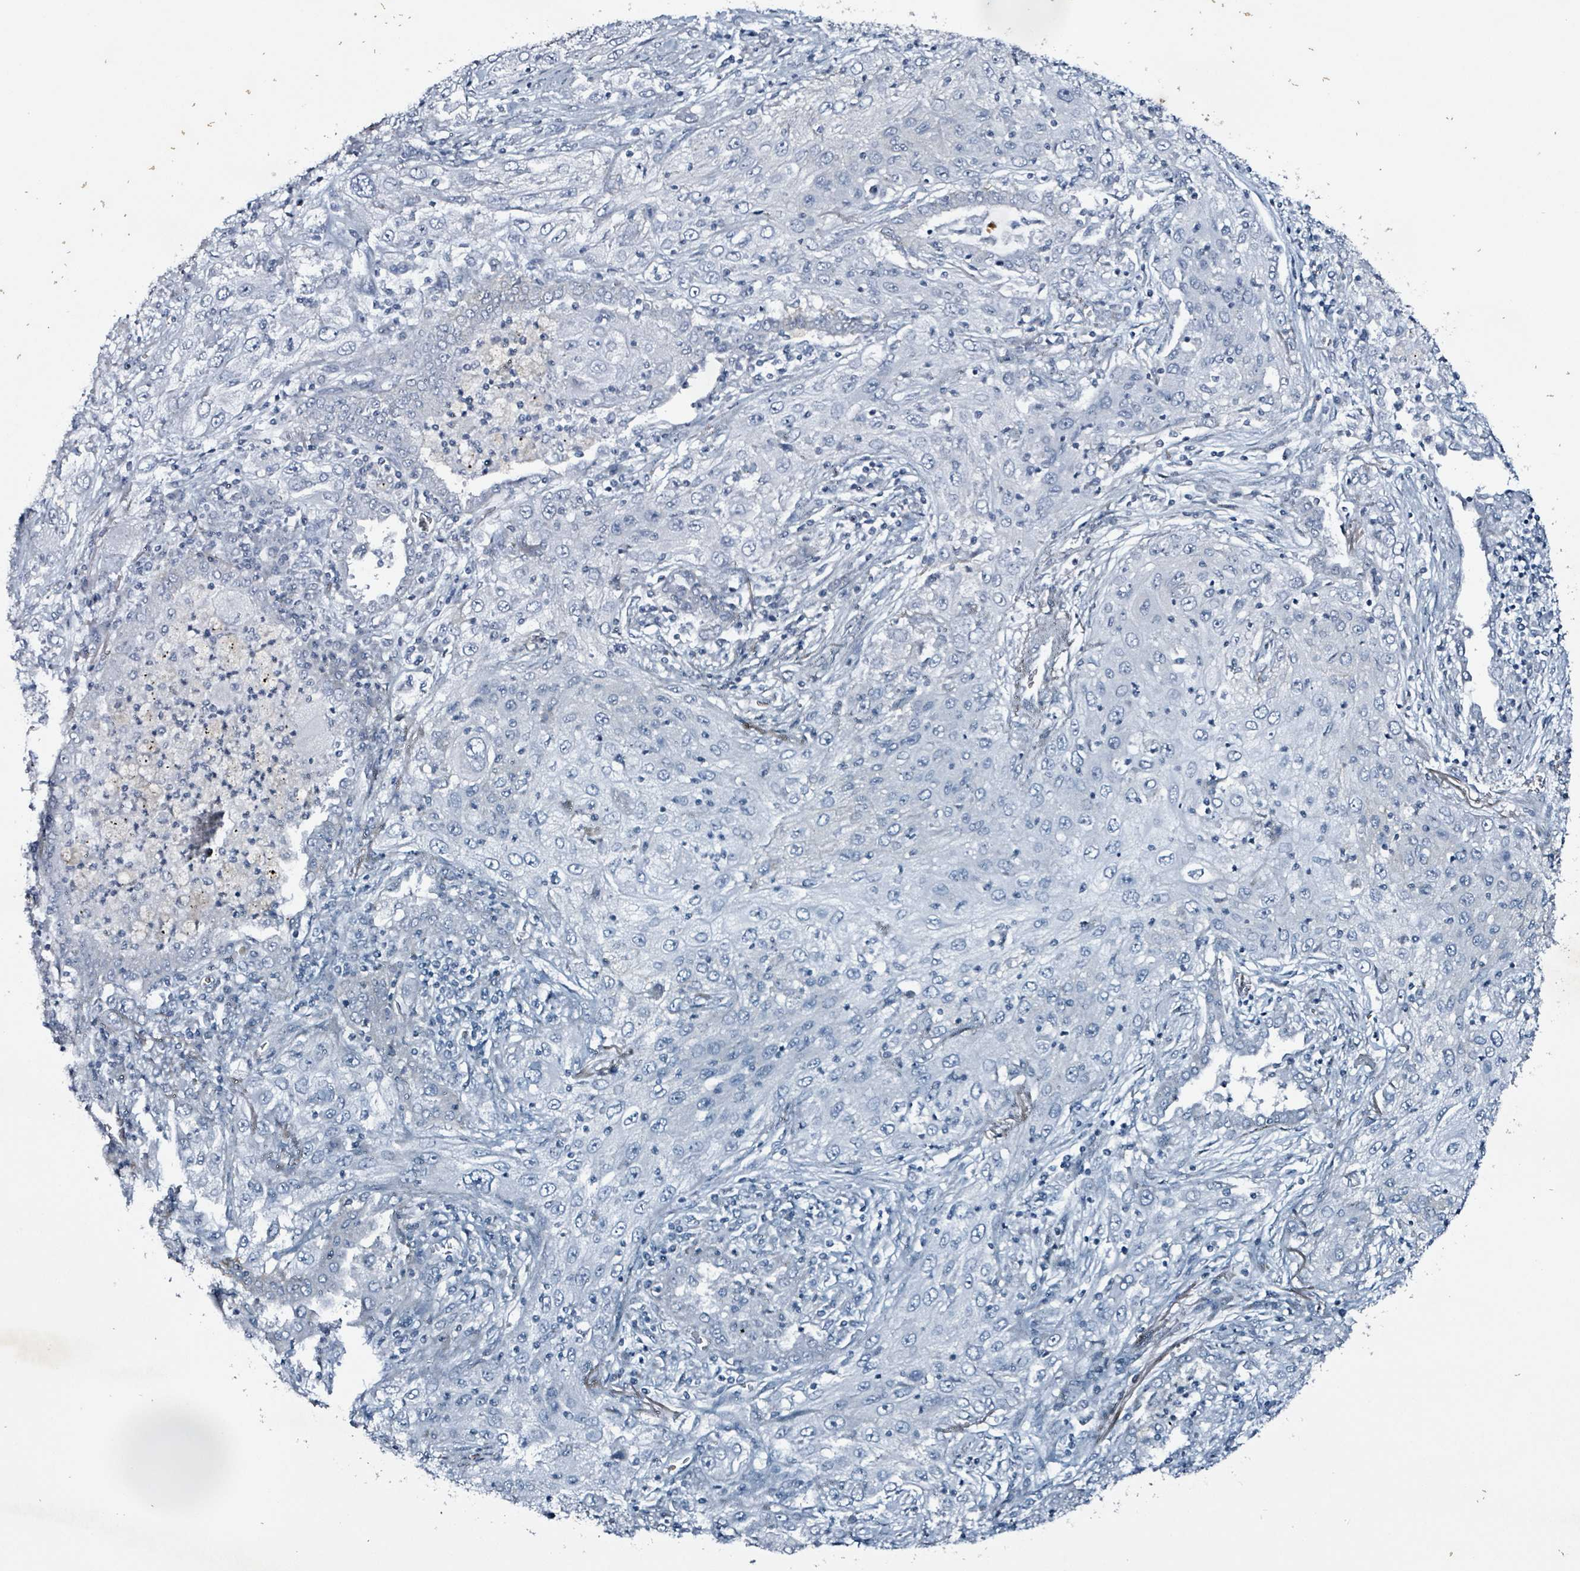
{"staining": {"intensity": "negative", "quantity": "none", "location": "none"}, "tissue": "lung cancer", "cell_type": "Tumor cells", "image_type": "cancer", "snomed": [{"axis": "morphology", "description": "Squamous cell carcinoma, NOS"}, {"axis": "topography", "description": "Lung"}], "caption": "IHC of lung cancer exhibits no positivity in tumor cells.", "gene": "CA9", "patient": {"sex": "female", "age": 69}}